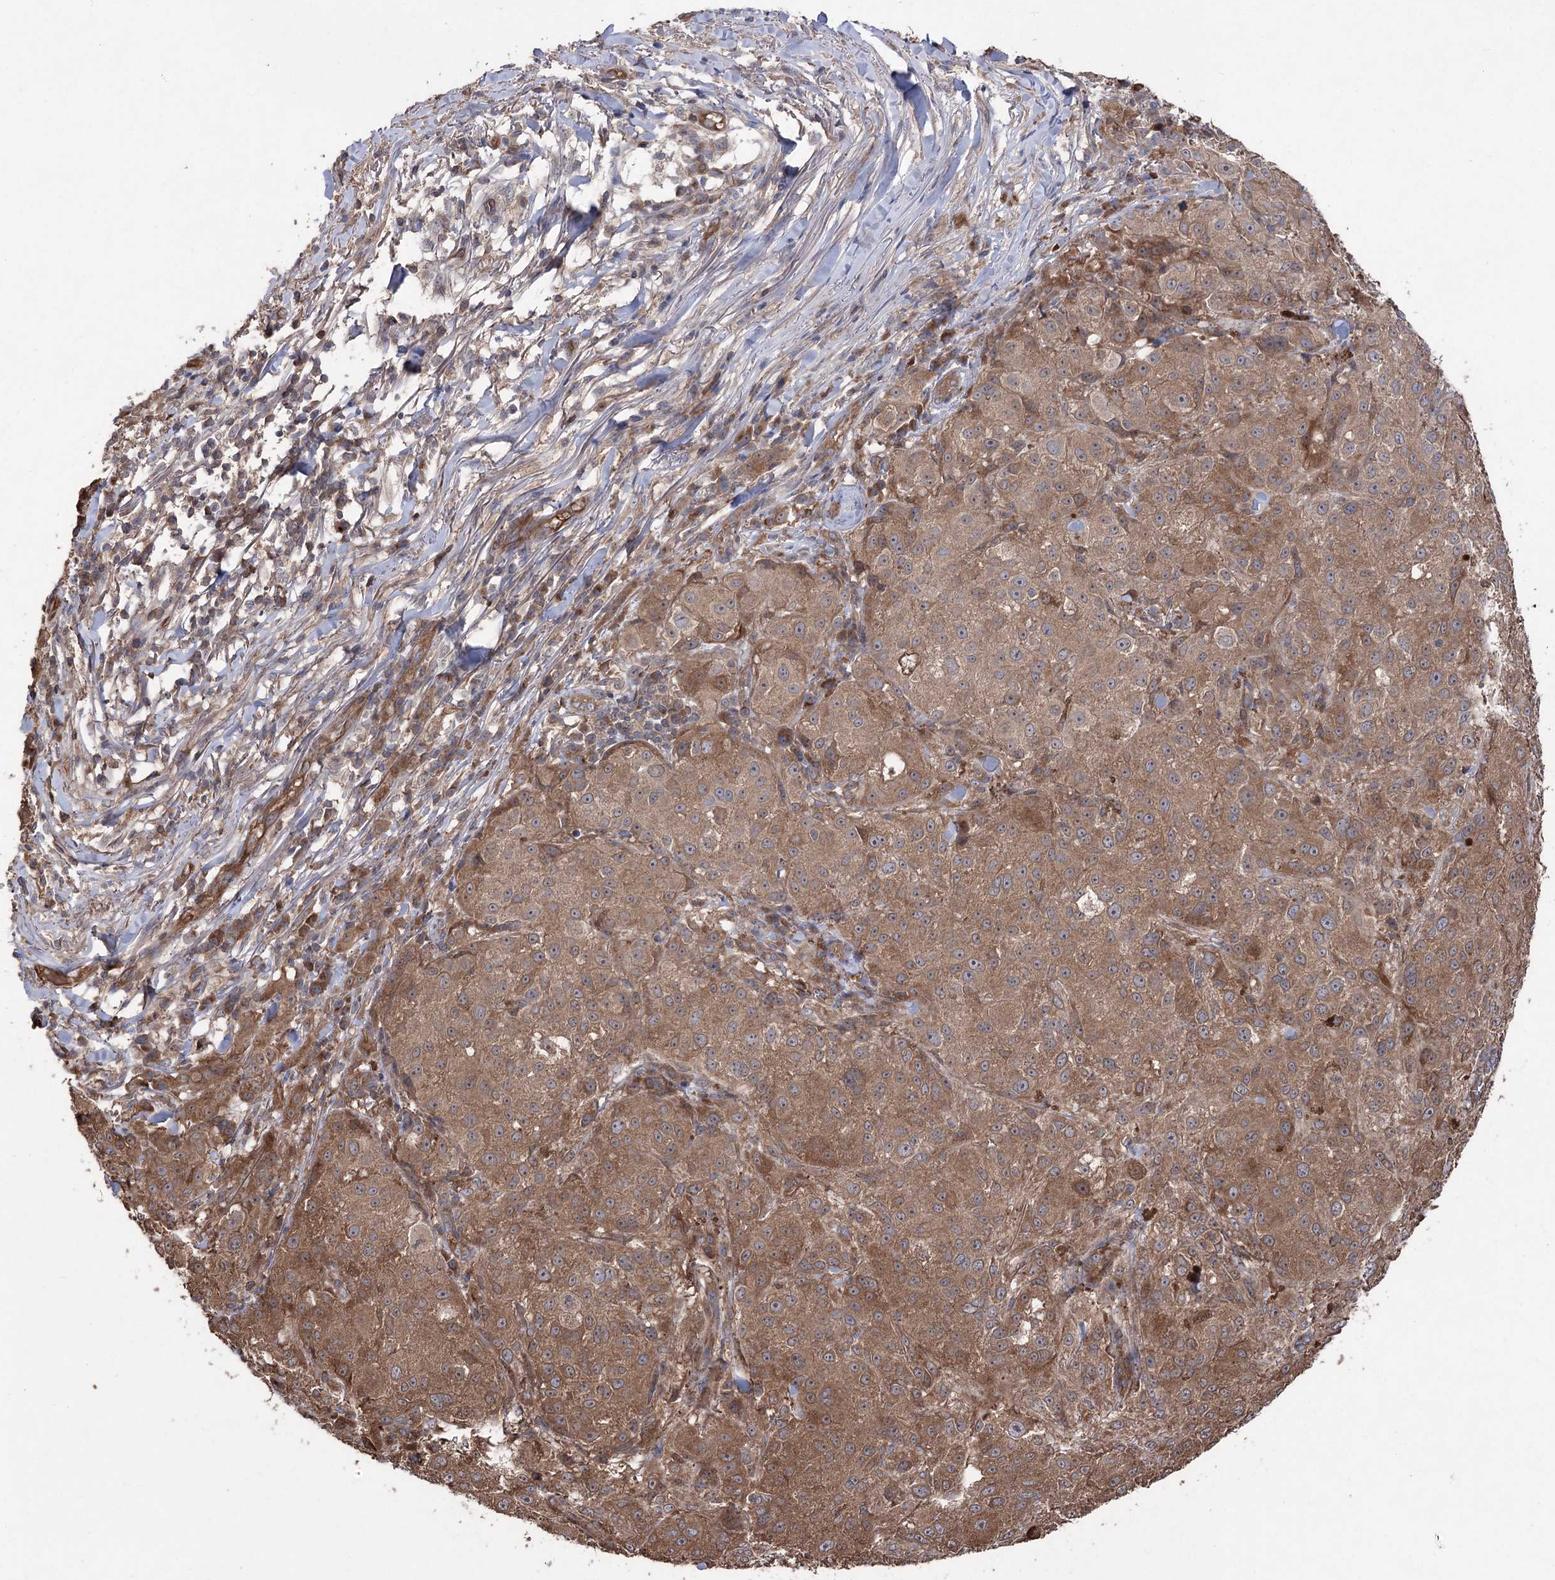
{"staining": {"intensity": "moderate", "quantity": ">75%", "location": "cytoplasmic/membranous"}, "tissue": "melanoma", "cell_type": "Tumor cells", "image_type": "cancer", "snomed": [{"axis": "morphology", "description": "Necrosis, NOS"}, {"axis": "morphology", "description": "Malignant melanoma, NOS"}, {"axis": "topography", "description": "Skin"}], "caption": "Malignant melanoma stained with immunohistochemistry reveals moderate cytoplasmic/membranous expression in about >75% of tumor cells.", "gene": "LARS2", "patient": {"sex": "female", "age": 87}}